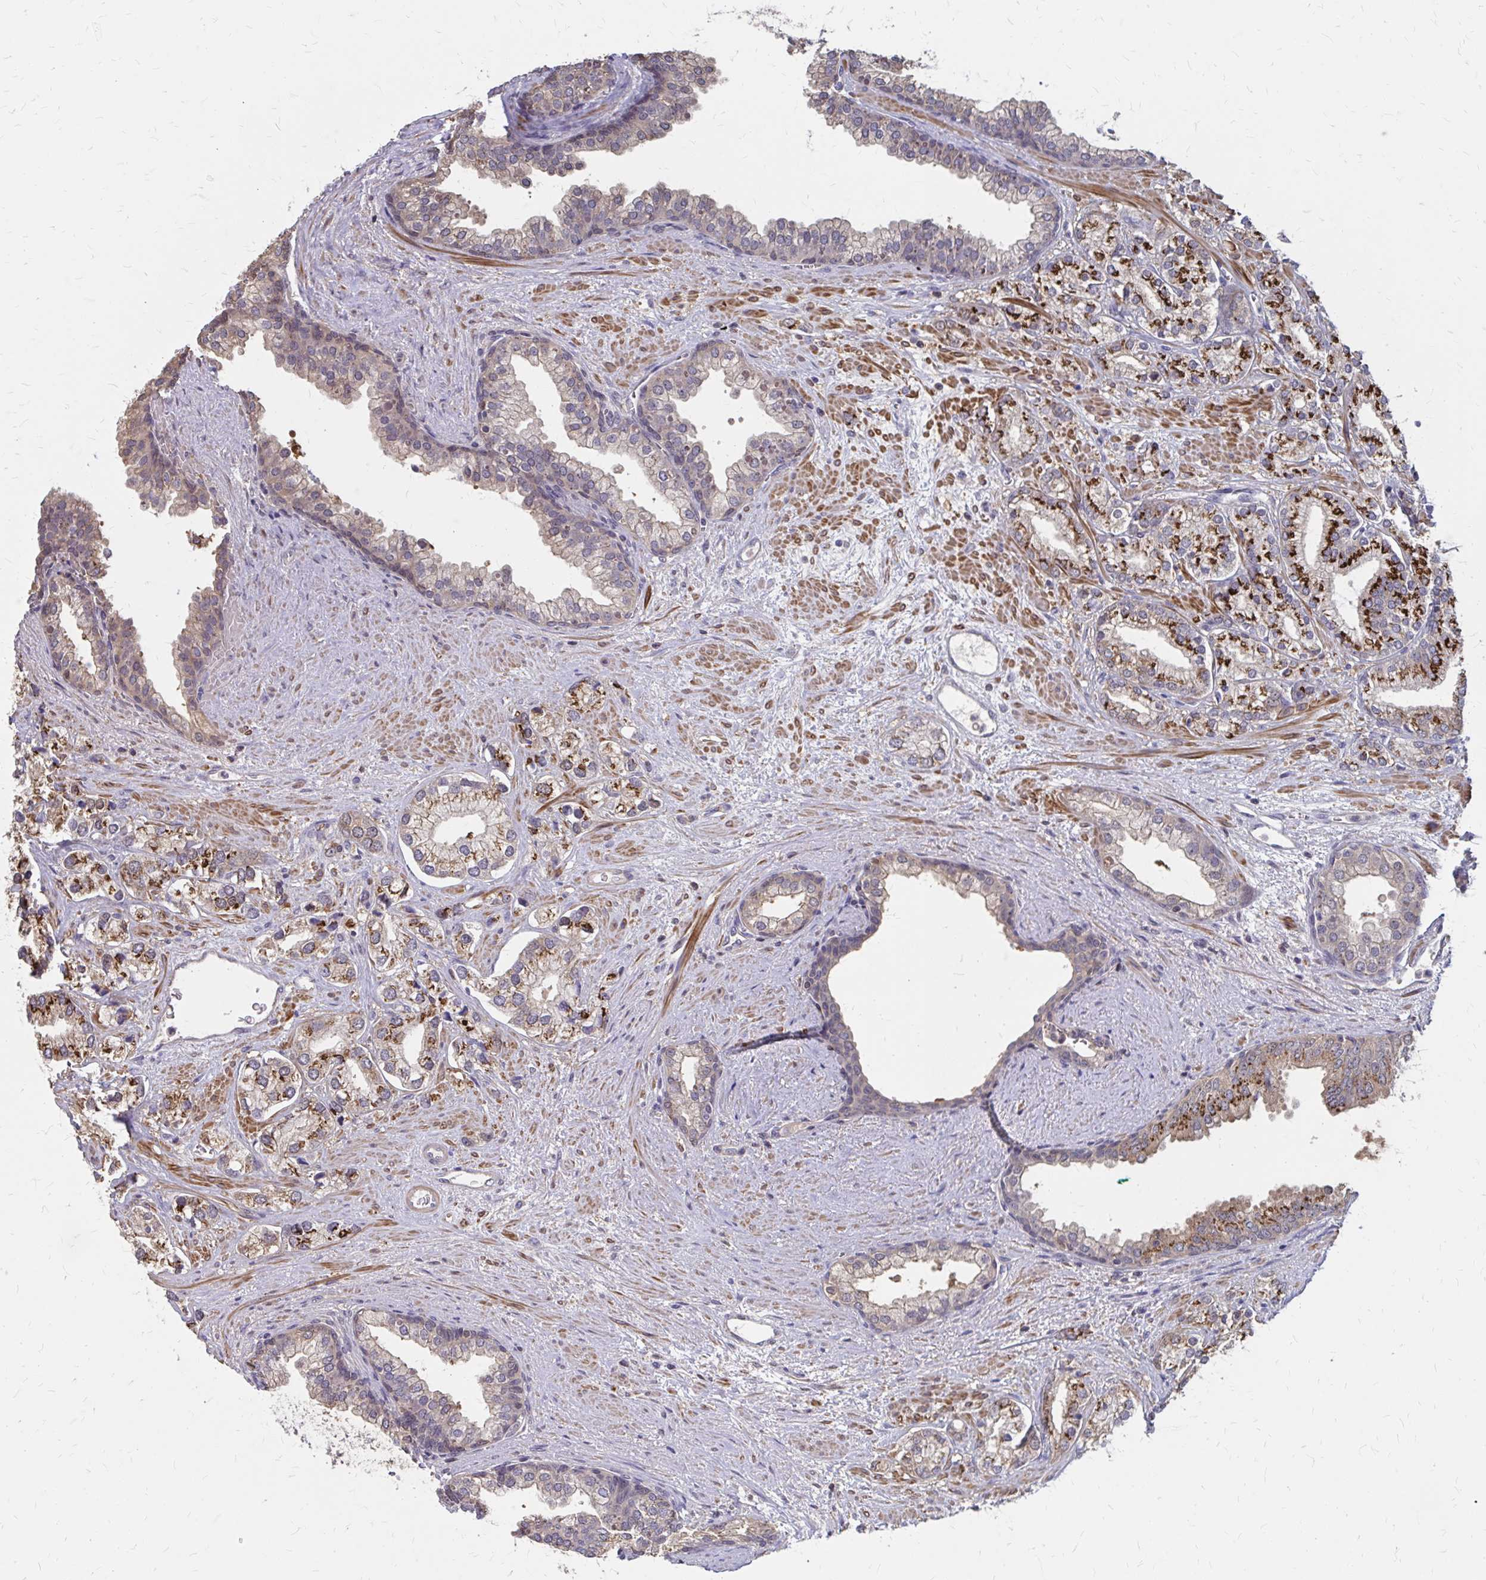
{"staining": {"intensity": "strong", "quantity": ">75%", "location": "cytoplasmic/membranous"}, "tissue": "prostate cancer", "cell_type": "Tumor cells", "image_type": "cancer", "snomed": [{"axis": "morphology", "description": "Adenocarcinoma, High grade"}, {"axis": "topography", "description": "Prostate"}], "caption": "Prostate cancer was stained to show a protein in brown. There is high levels of strong cytoplasmic/membranous staining in about >75% of tumor cells.", "gene": "IFI44L", "patient": {"sex": "male", "age": 58}}